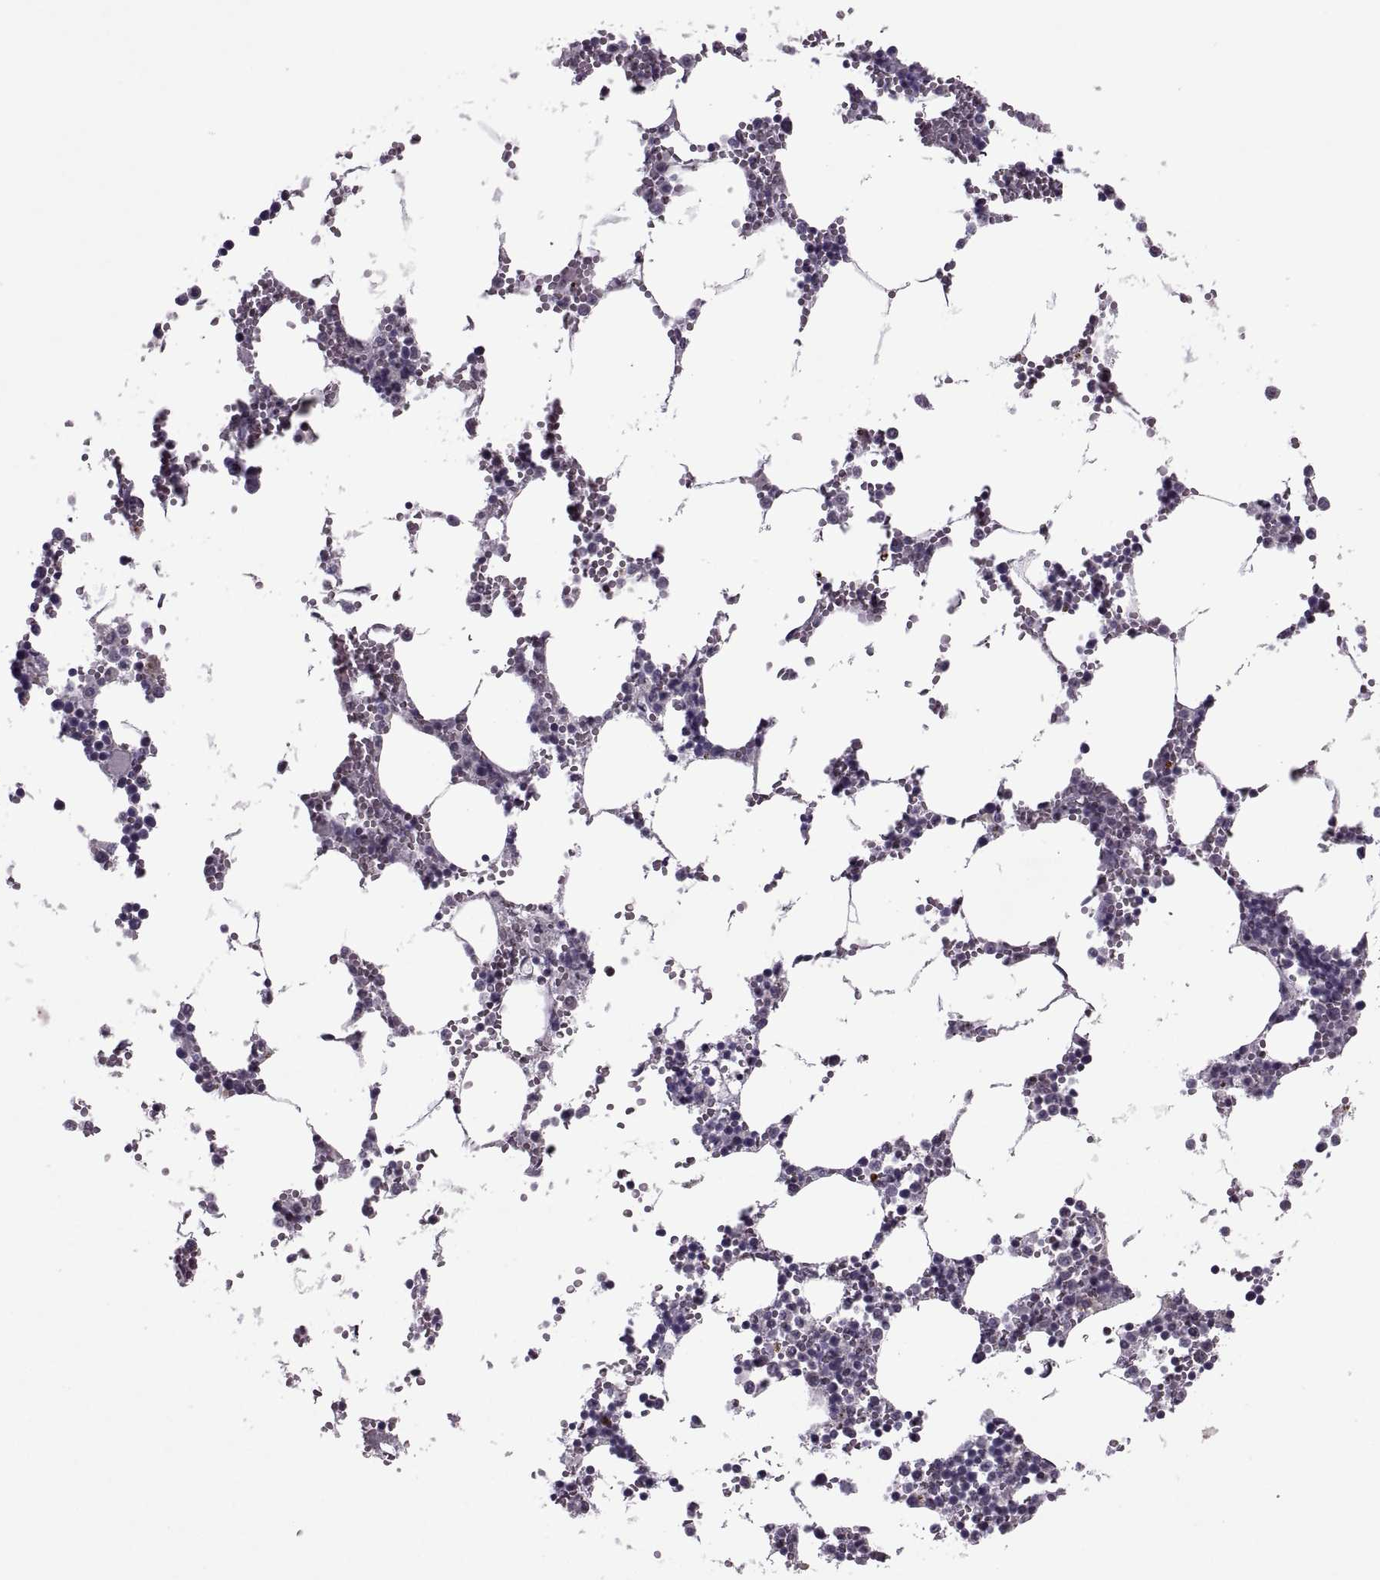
{"staining": {"intensity": "negative", "quantity": "none", "location": "none"}, "tissue": "bone marrow", "cell_type": "Hematopoietic cells", "image_type": "normal", "snomed": [{"axis": "morphology", "description": "Normal tissue, NOS"}, {"axis": "topography", "description": "Bone marrow"}], "caption": "Immunohistochemistry (IHC) of normal bone marrow shows no staining in hematopoietic cells. Nuclei are stained in blue.", "gene": "MGAT4D", "patient": {"sex": "male", "age": 54}}